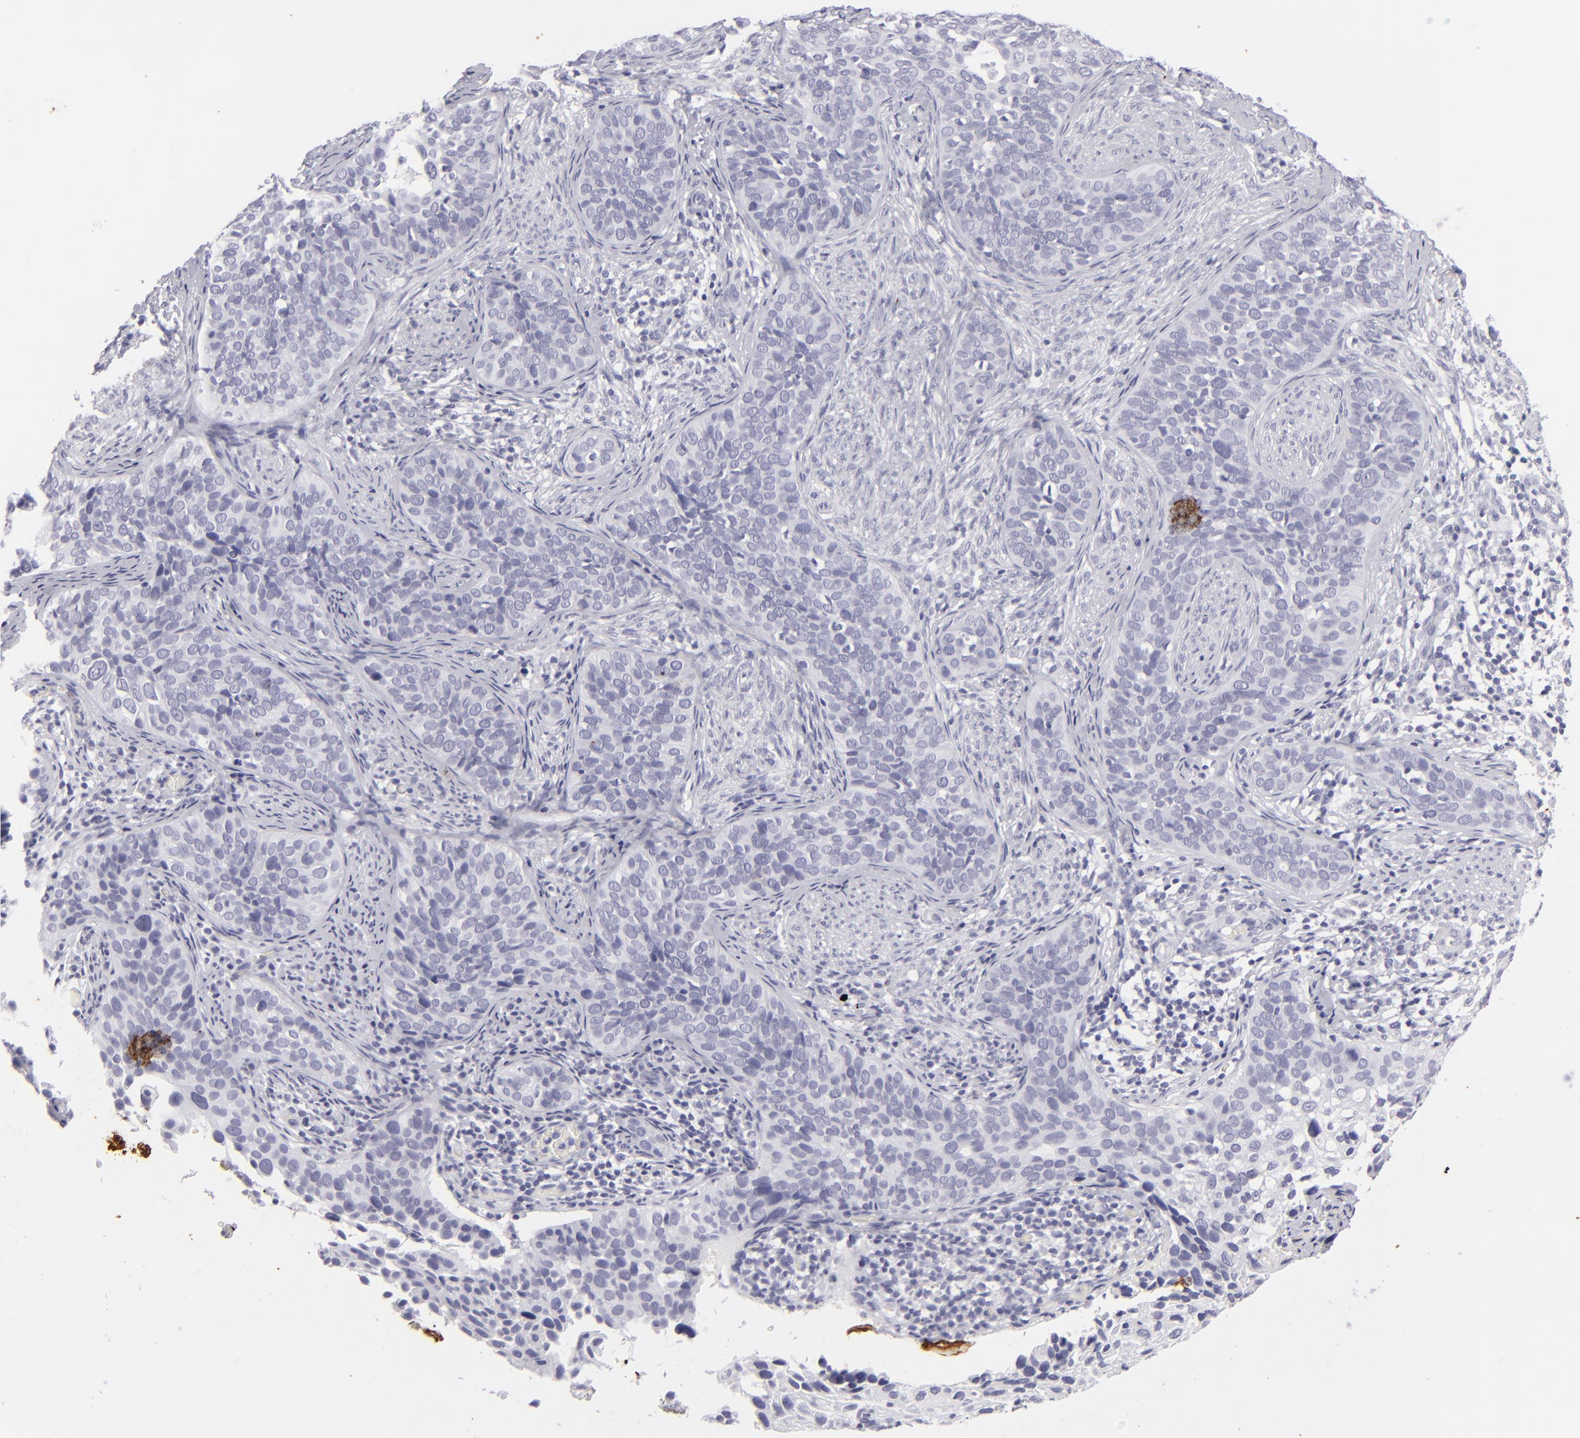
{"staining": {"intensity": "negative", "quantity": "none", "location": "none"}, "tissue": "cervical cancer", "cell_type": "Tumor cells", "image_type": "cancer", "snomed": [{"axis": "morphology", "description": "Squamous cell carcinoma, NOS"}, {"axis": "topography", "description": "Cervix"}], "caption": "IHC of human squamous cell carcinoma (cervical) shows no staining in tumor cells.", "gene": "KRT1", "patient": {"sex": "female", "age": 31}}